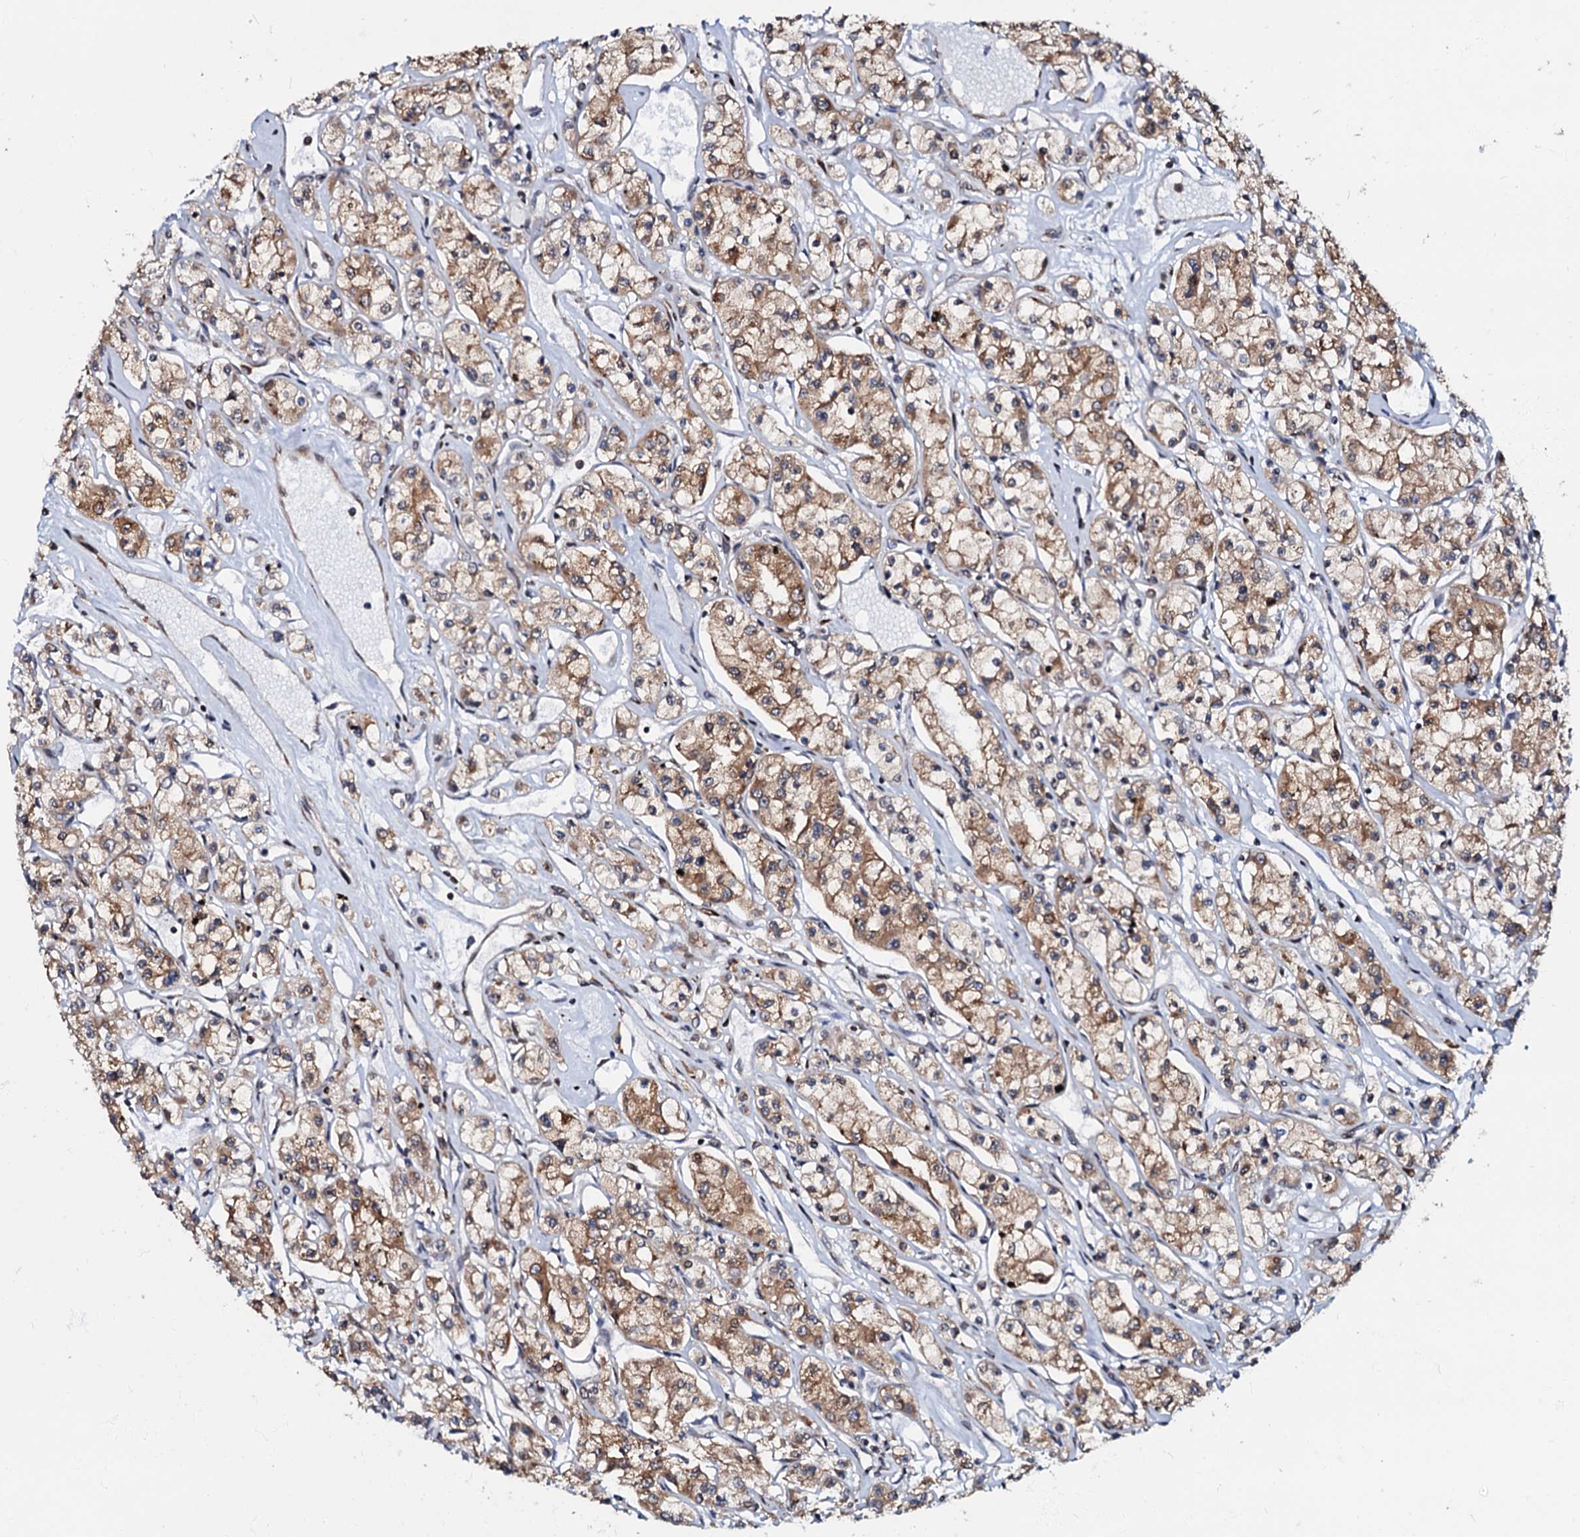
{"staining": {"intensity": "moderate", "quantity": ">75%", "location": "cytoplasmic/membranous"}, "tissue": "renal cancer", "cell_type": "Tumor cells", "image_type": "cancer", "snomed": [{"axis": "morphology", "description": "Adenocarcinoma, NOS"}, {"axis": "topography", "description": "Kidney"}], "caption": "The micrograph demonstrates a brown stain indicating the presence of a protein in the cytoplasmic/membranous of tumor cells in renal cancer.", "gene": "OSBP", "patient": {"sex": "female", "age": 59}}